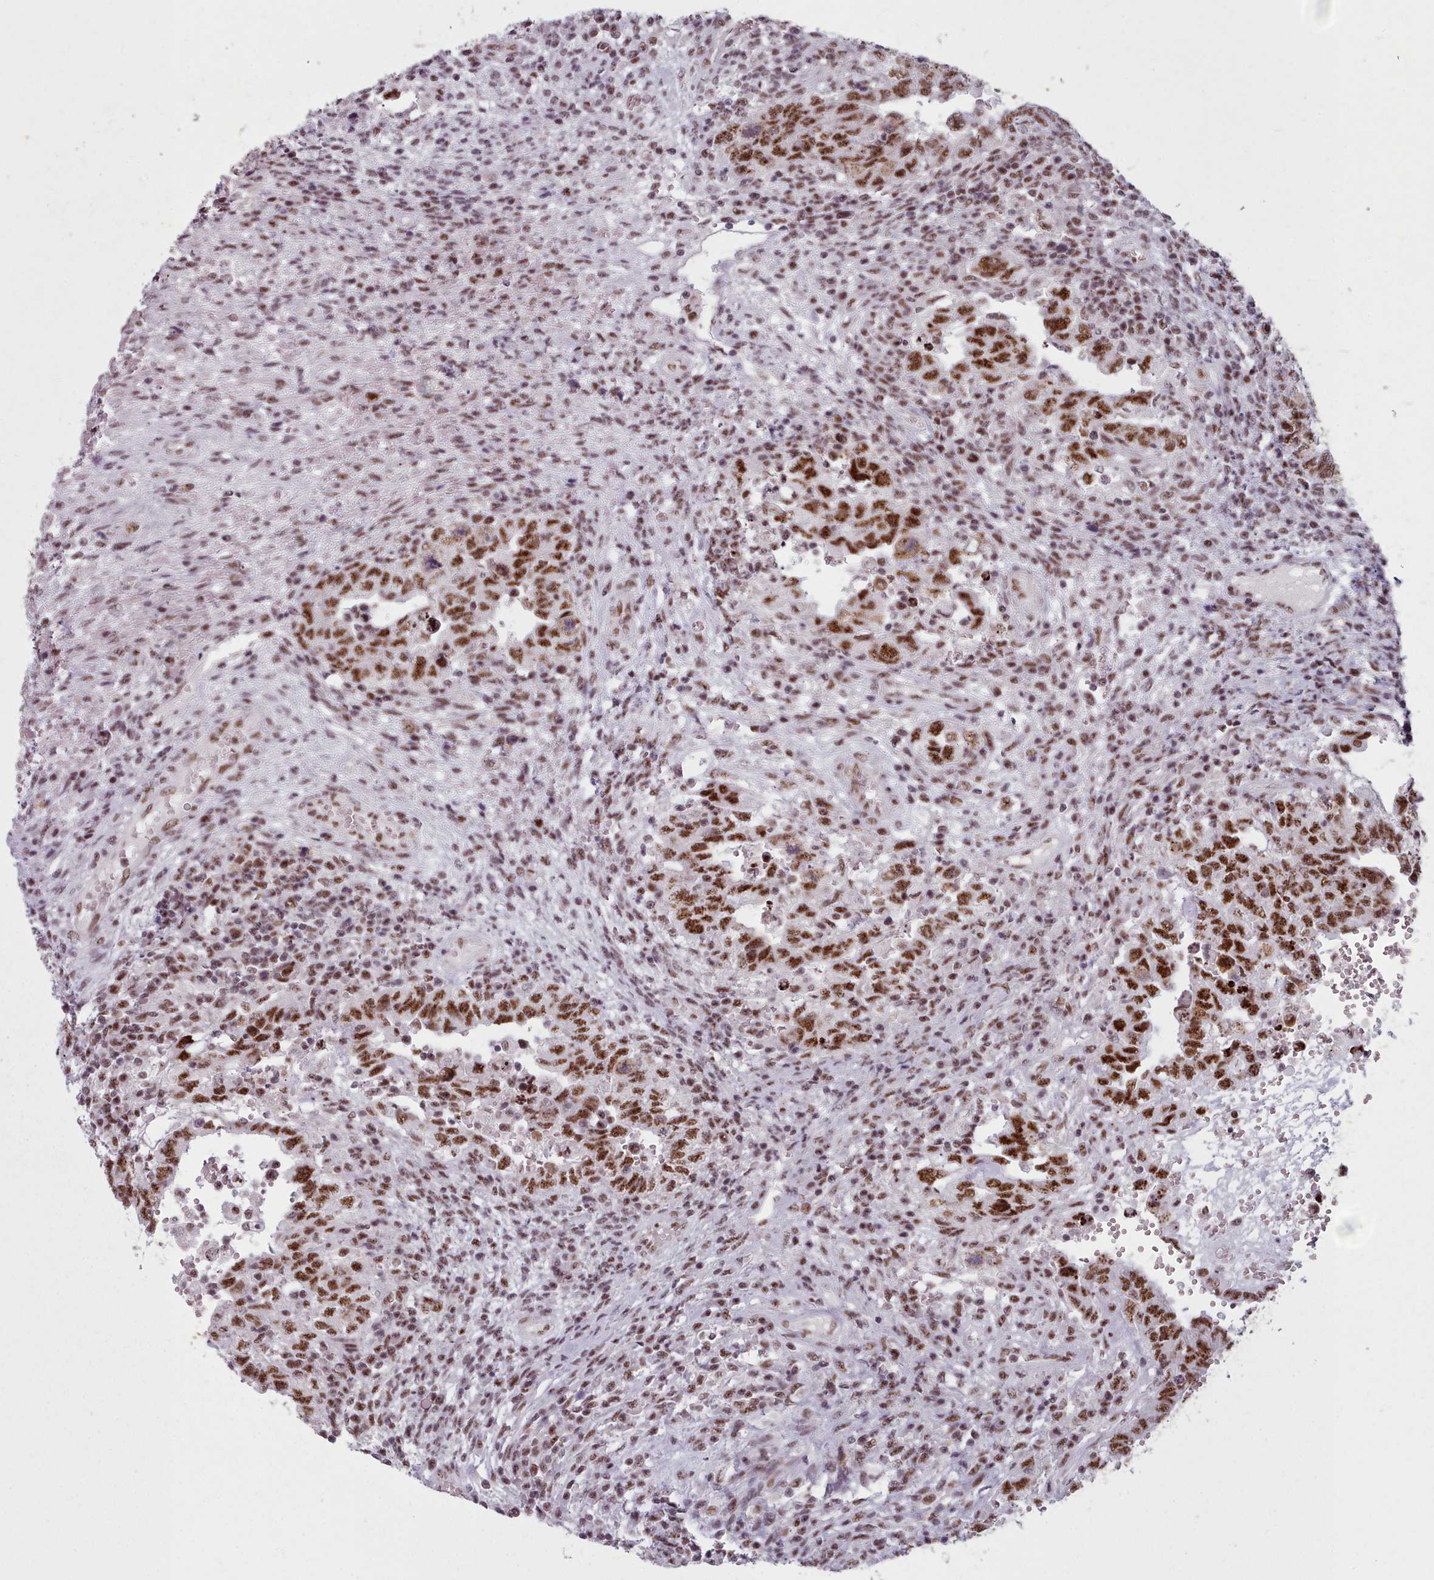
{"staining": {"intensity": "strong", "quantity": ">75%", "location": "nuclear"}, "tissue": "testis cancer", "cell_type": "Tumor cells", "image_type": "cancer", "snomed": [{"axis": "morphology", "description": "Carcinoma, Embryonal, NOS"}, {"axis": "topography", "description": "Testis"}], "caption": "High-magnification brightfield microscopy of testis cancer (embryonal carcinoma) stained with DAB (brown) and counterstained with hematoxylin (blue). tumor cells exhibit strong nuclear staining is seen in about>75% of cells.", "gene": "SRRM1", "patient": {"sex": "male", "age": 26}}